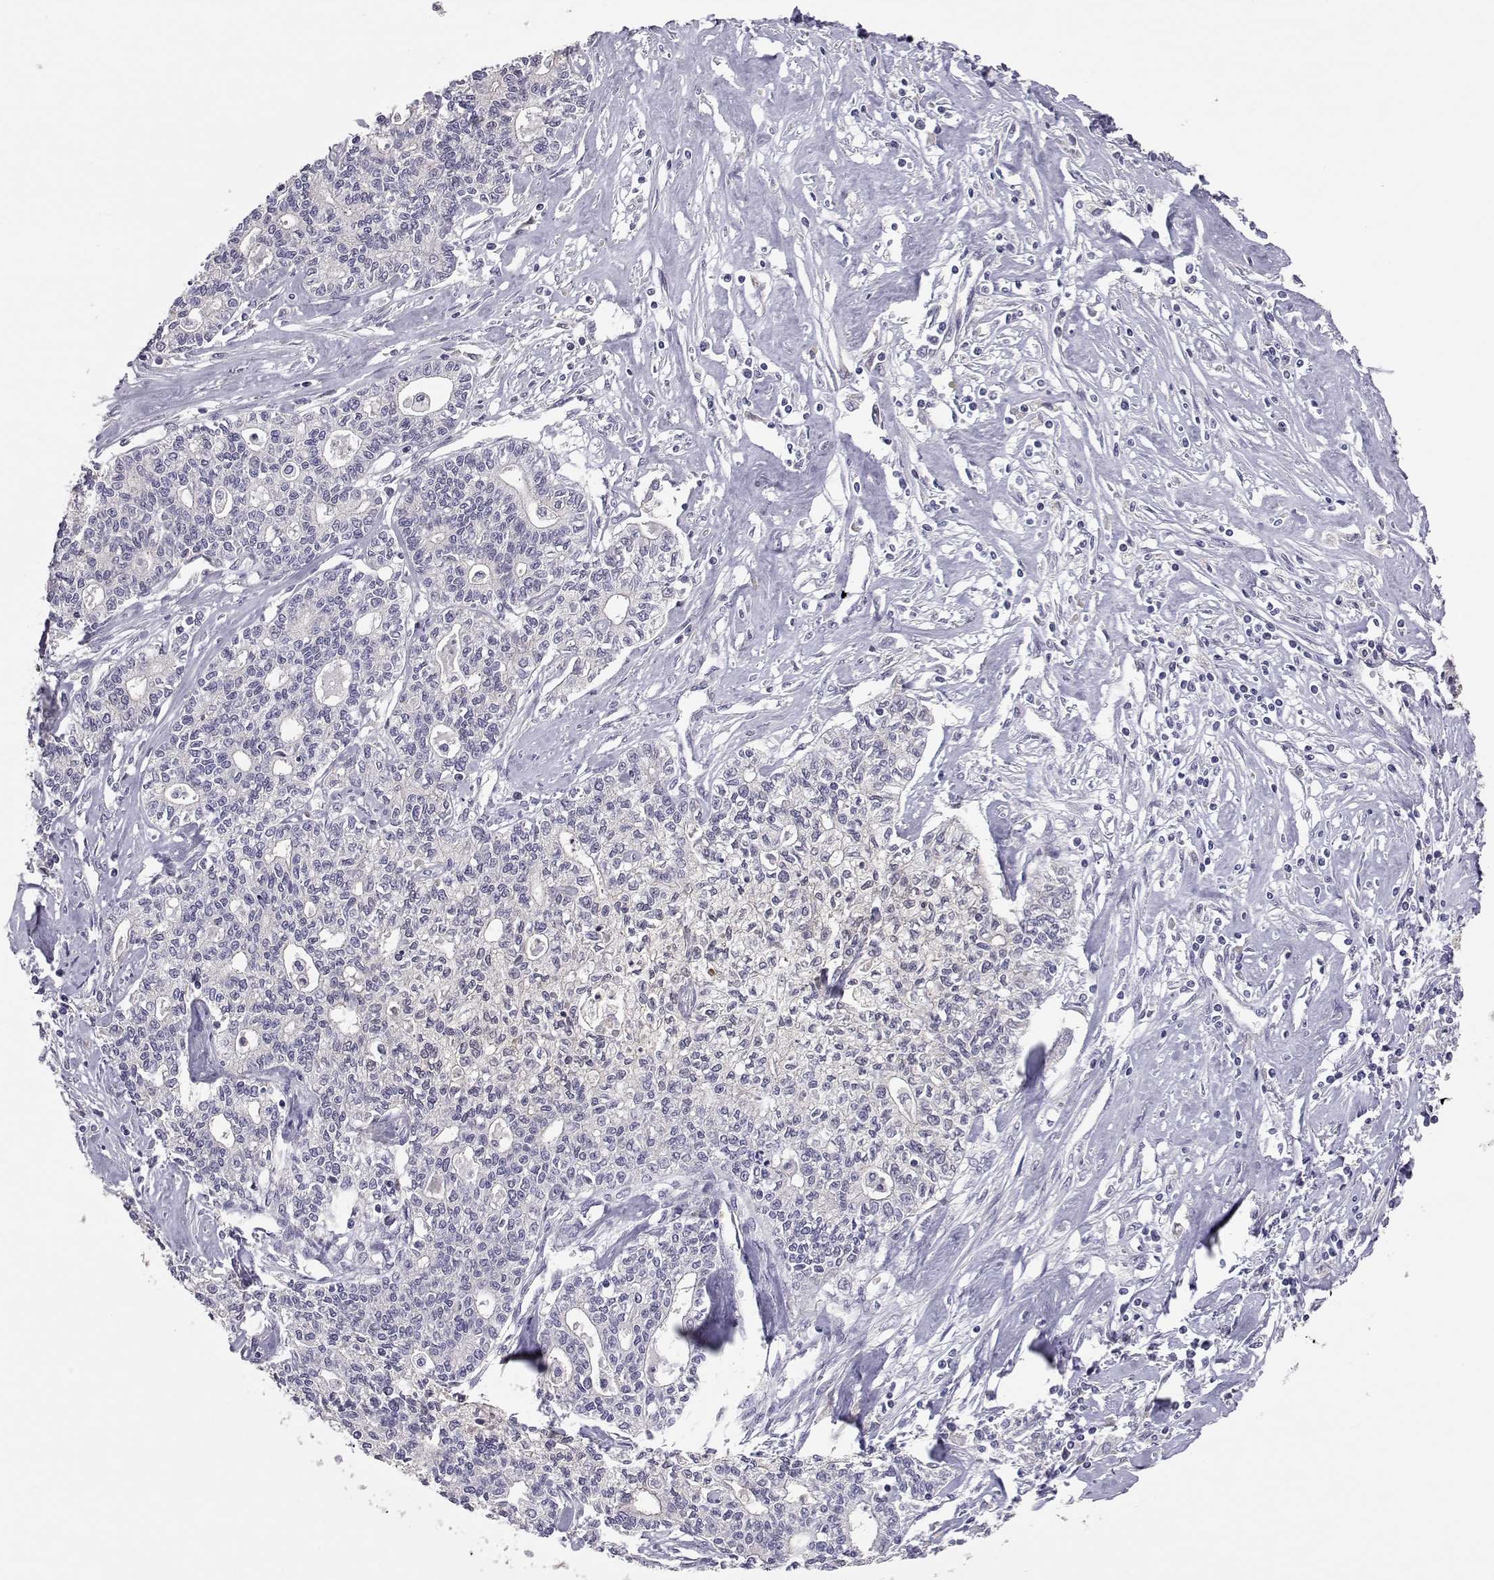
{"staining": {"intensity": "negative", "quantity": "none", "location": "none"}, "tissue": "liver cancer", "cell_type": "Tumor cells", "image_type": "cancer", "snomed": [{"axis": "morphology", "description": "Cholangiocarcinoma"}, {"axis": "topography", "description": "Liver"}], "caption": "Tumor cells show no significant expression in liver cancer (cholangiocarcinoma).", "gene": "NCAM2", "patient": {"sex": "female", "age": 61}}